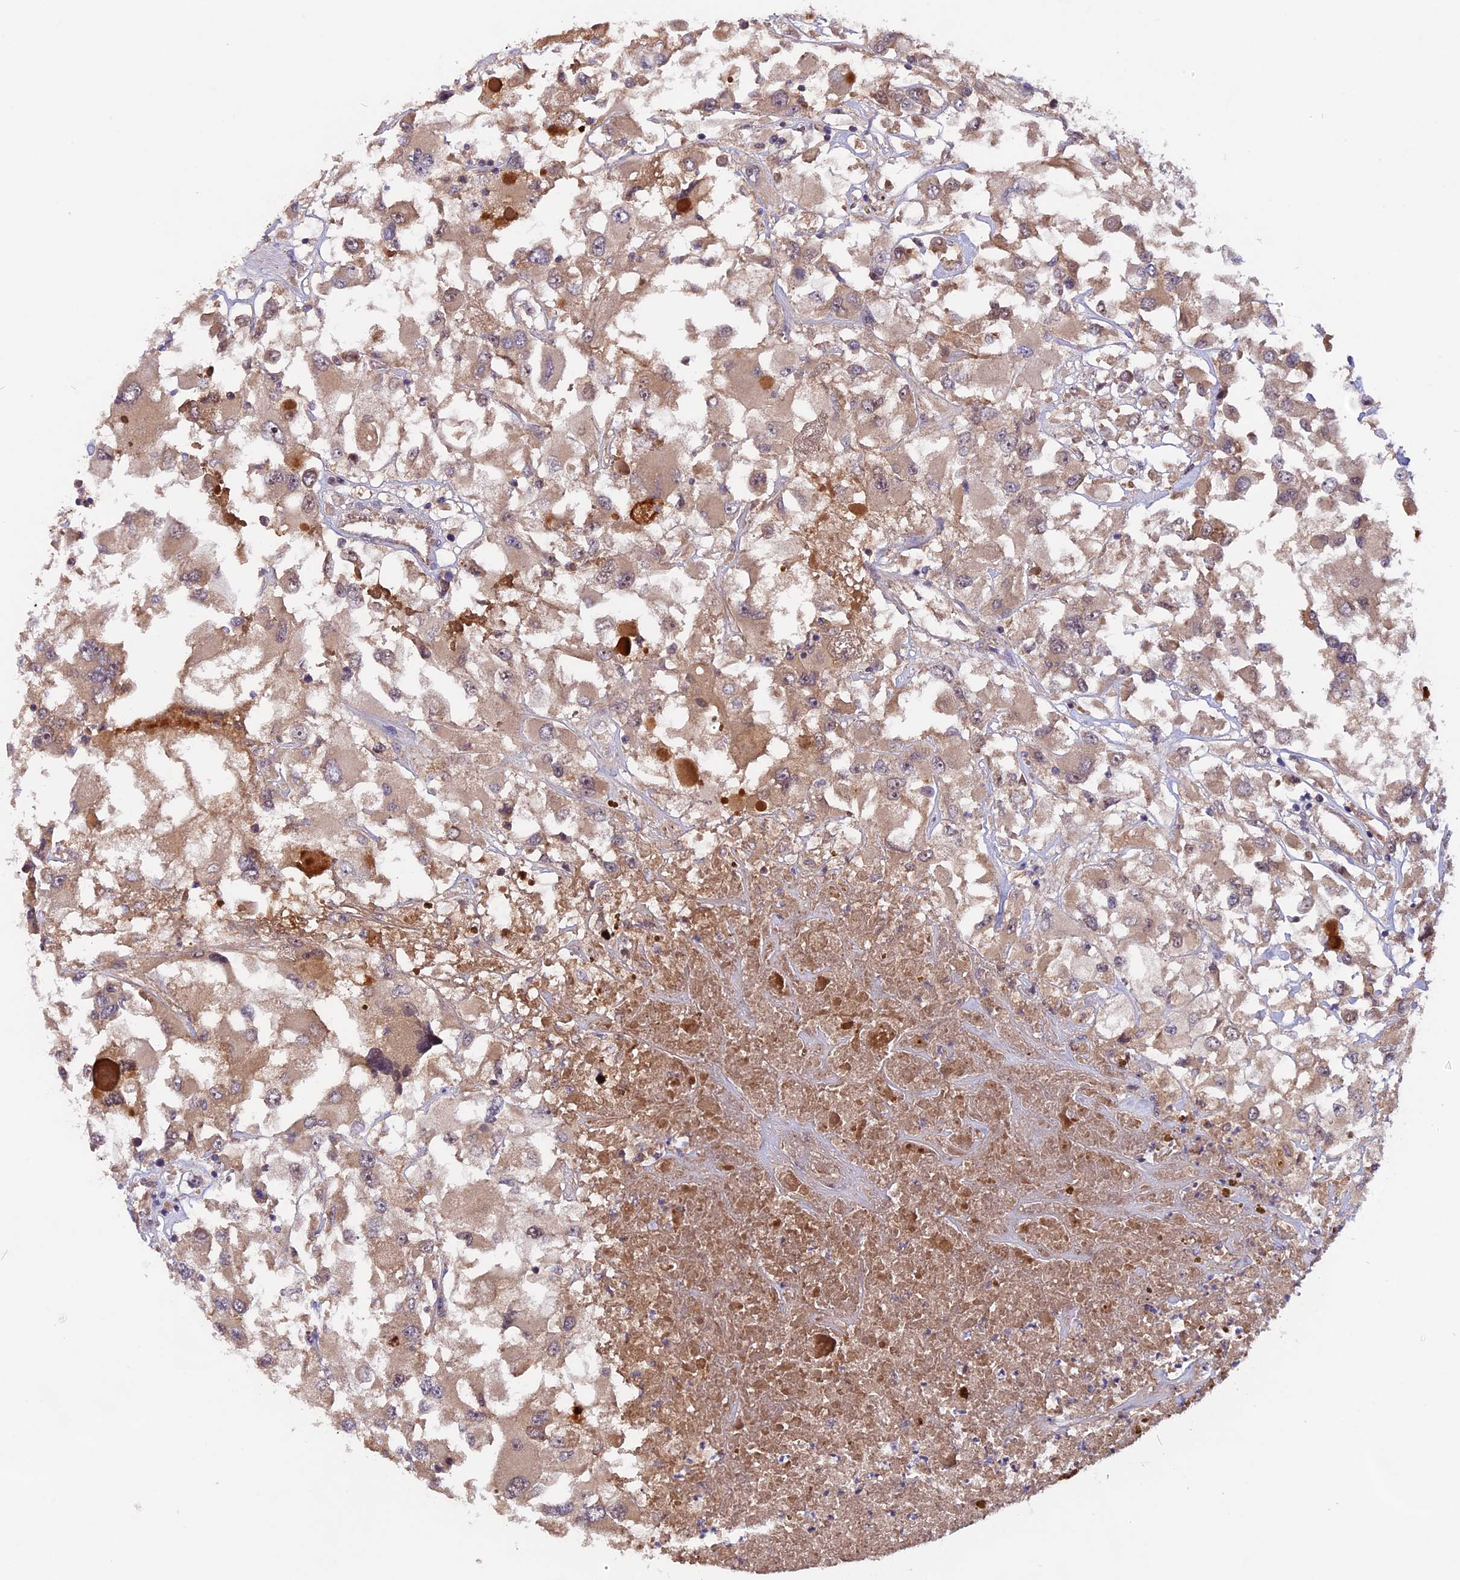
{"staining": {"intensity": "weak", "quantity": ">75%", "location": "cytoplasmic/membranous"}, "tissue": "renal cancer", "cell_type": "Tumor cells", "image_type": "cancer", "snomed": [{"axis": "morphology", "description": "Adenocarcinoma, NOS"}, {"axis": "topography", "description": "Kidney"}], "caption": "Protein staining of renal cancer (adenocarcinoma) tissue displays weak cytoplasmic/membranous positivity in approximately >75% of tumor cells. The protein of interest is shown in brown color, while the nuclei are stained blue.", "gene": "MARK4", "patient": {"sex": "female", "age": 52}}